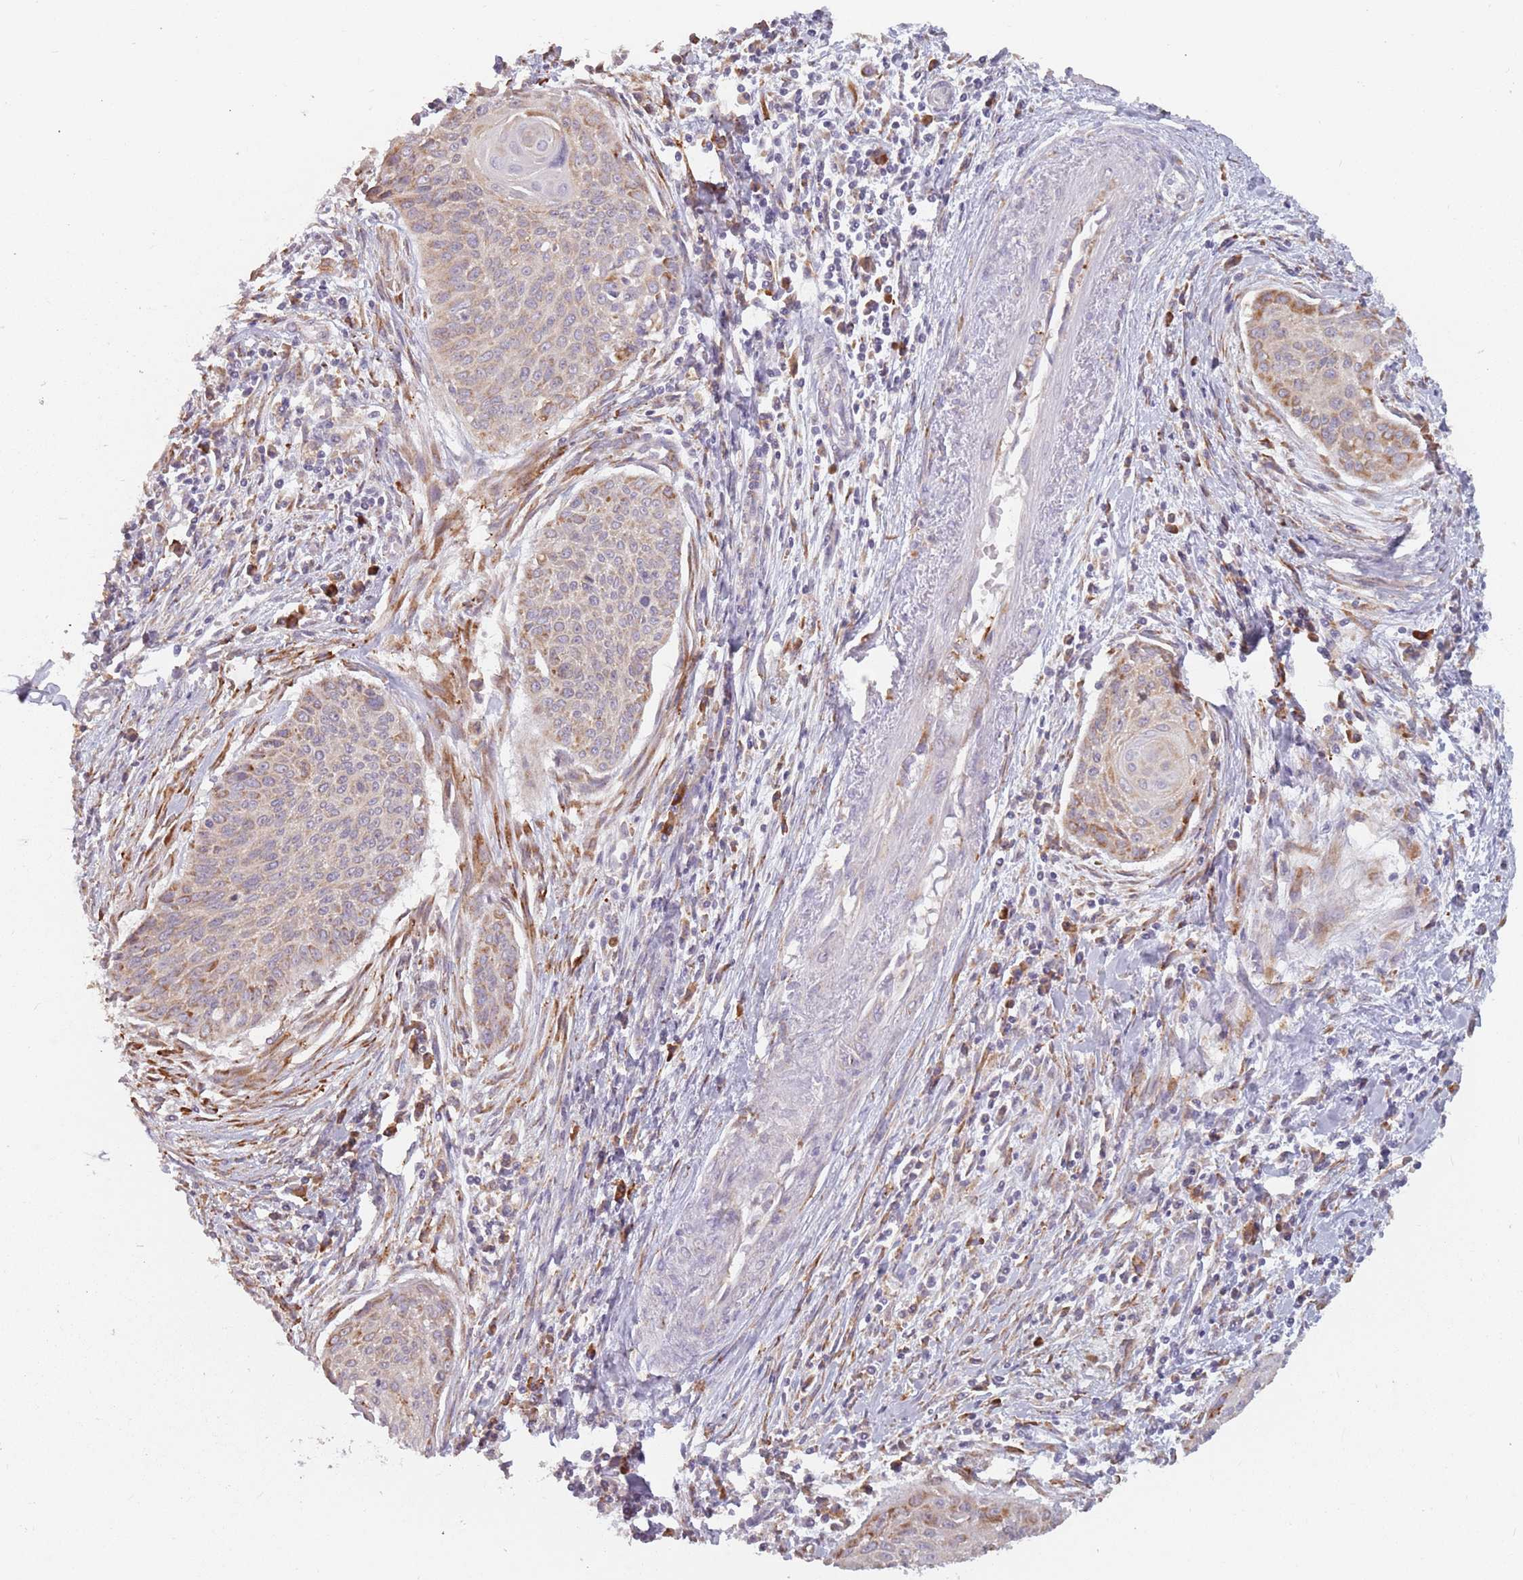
{"staining": {"intensity": "moderate", "quantity": "25%-75%", "location": "cytoplasmic/membranous"}, "tissue": "cervical cancer", "cell_type": "Tumor cells", "image_type": "cancer", "snomed": [{"axis": "morphology", "description": "Squamous cell carcinoma, NOS"}, {"axis": "topography", "description": "Cervix"}], "caption": "This is an image of immunohistochemistry (IHC) staining of cervical cancer, which shows moderate positivity in the cytoplasmic/membranous of tumor cells.", "gene": "RPS9", "patient": {"sex": "female", "age": 55}}